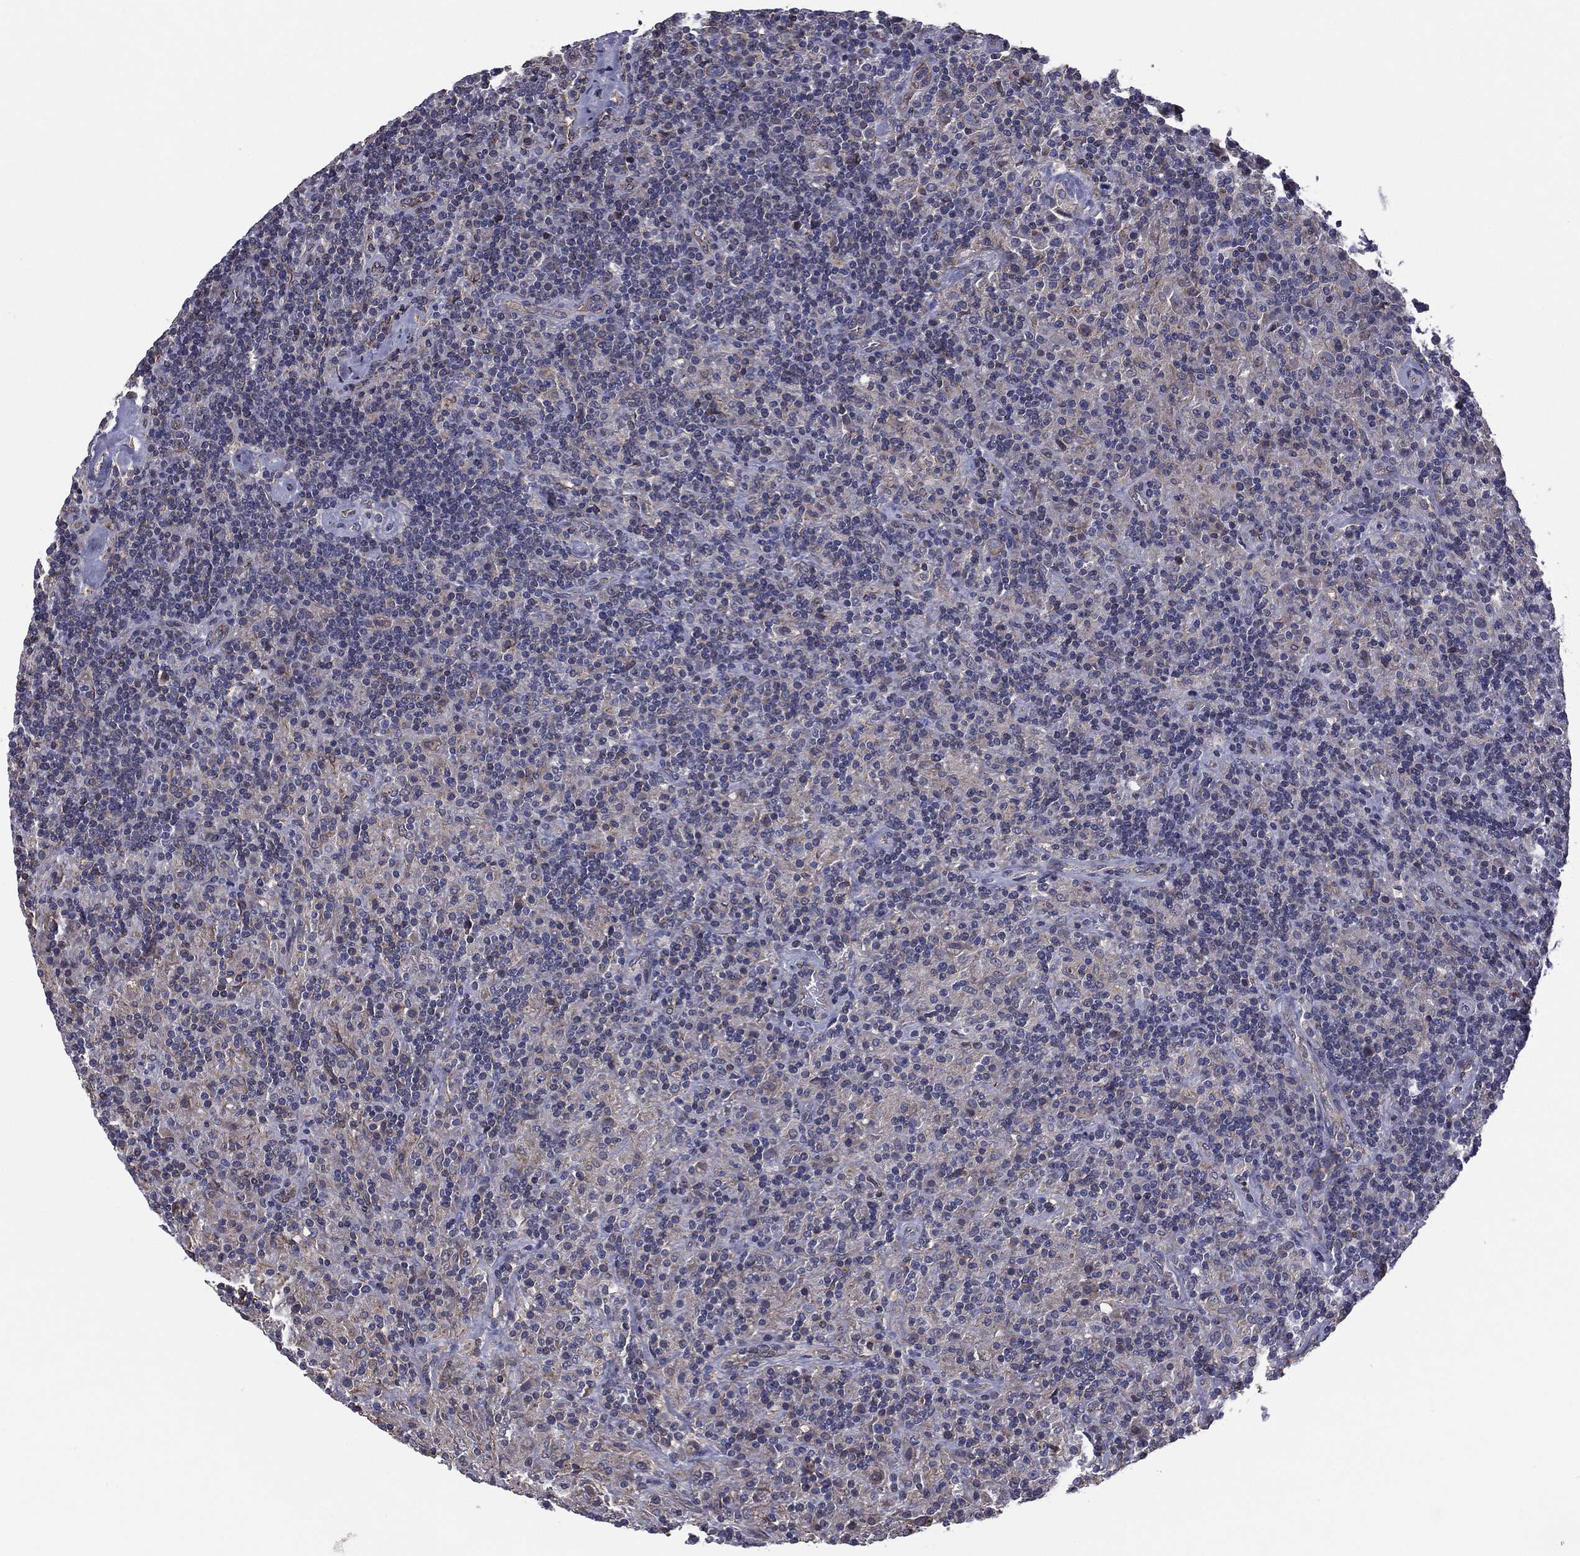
{"staining": {"intensity": "negative", "quantity": "none", "location": "none"}, "tissue": "lymphoma", "cell_type": "Tumor cells", "image_type": "cancer", "snomed": [{"axis": "morphology", "description": "Hodgkin's disease, NOS"}, {"axis": "topography", "description": "Lymph node"}], "caption": "Hodgkin's disease was stained to show a protein in brown. There is no significant staining in tumor cells. Brightfield microscopy of immunohistochemistry stained with DAB (3,3'-diaminobenzidine) (brown) and hematoxylin (blue), captured at high magnification.", "gene": "SCUBE1", "patient": {"sex": "male", "age": 70}}